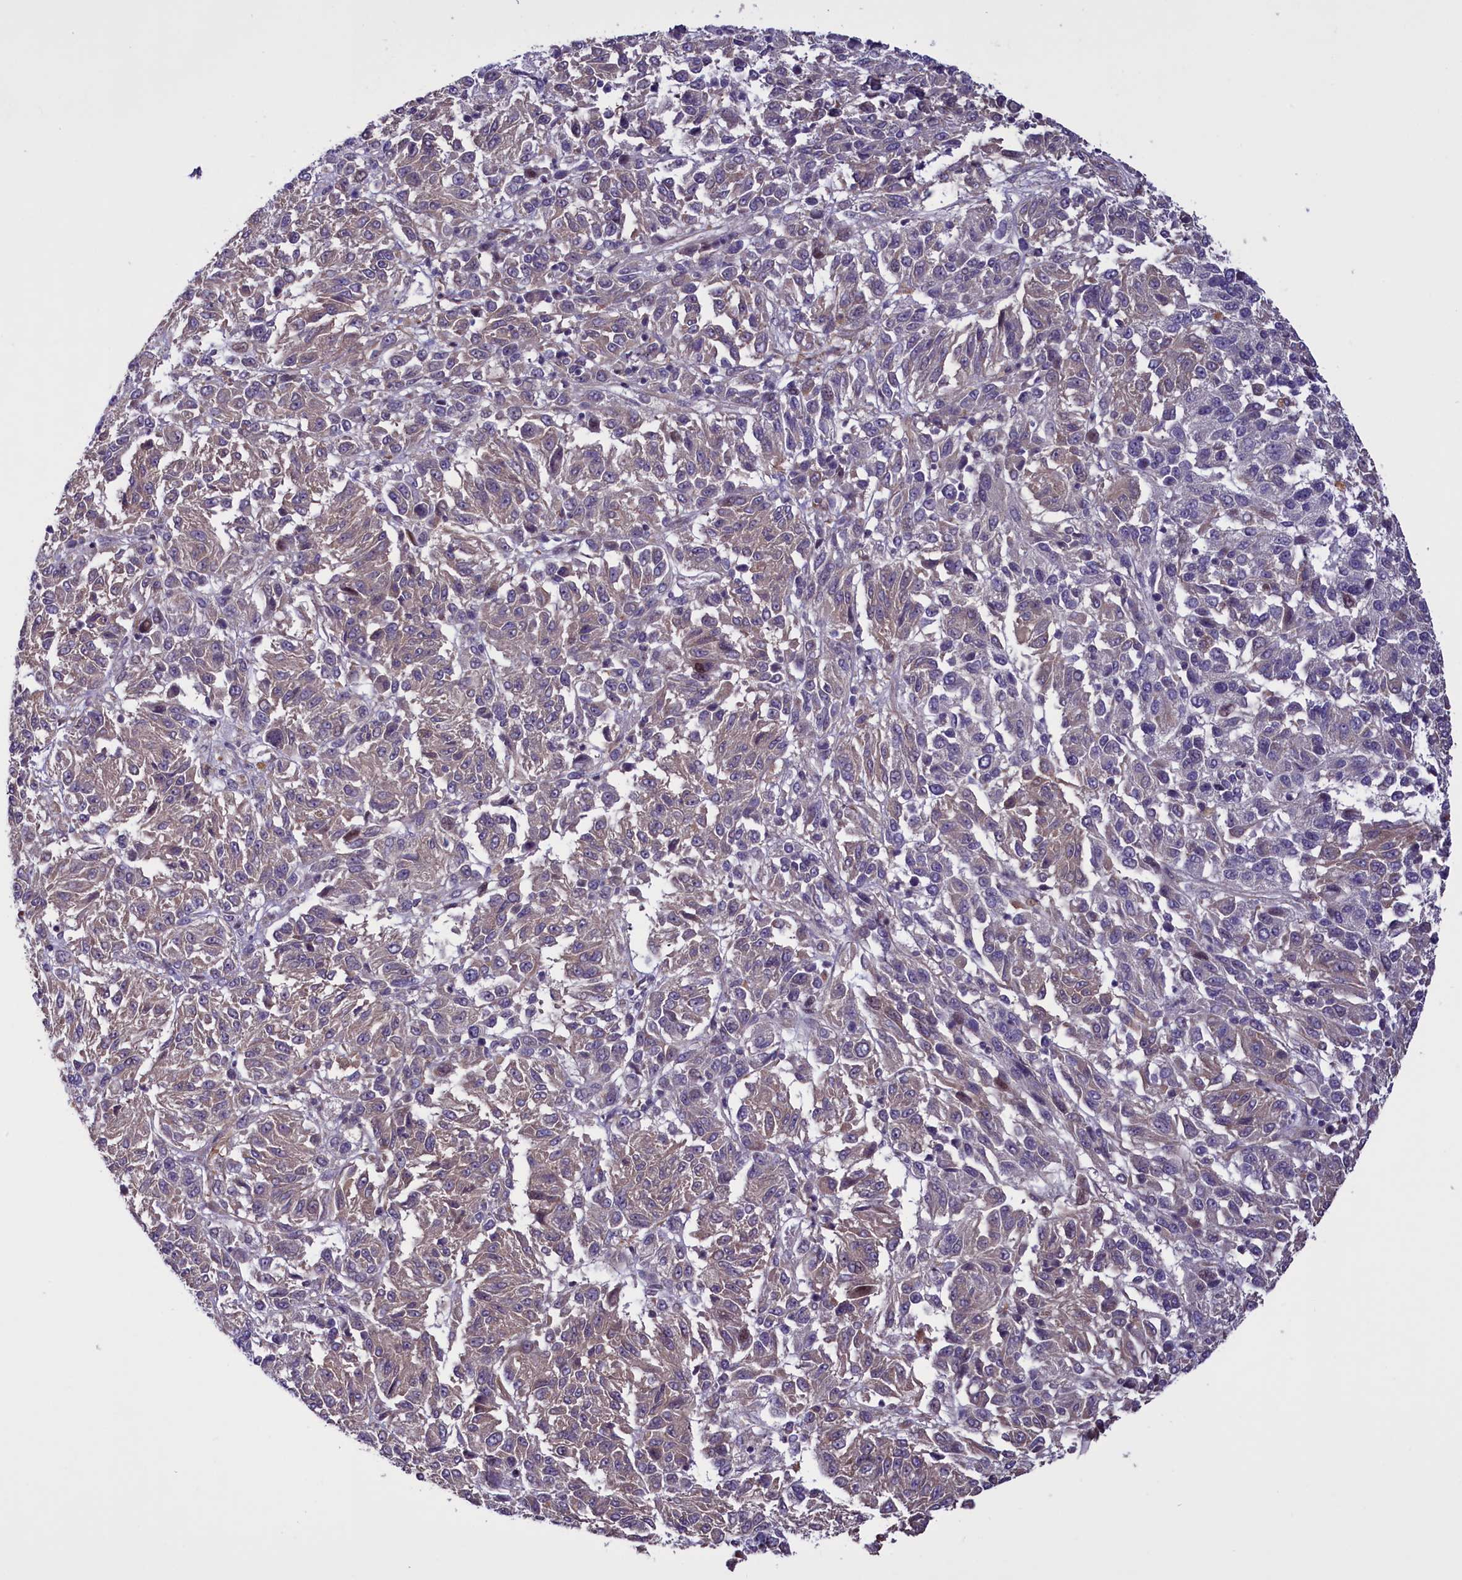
{"staining": {"intensity": "weak", "quantity": "25%-75%", "location": "cytoplasmic/membranous"}, "tissue": "melanoma", "cell_type": "Tumor cells", "image_type": "cancer", "snomed": [{"axis": "morphology", "description": "Malignant melanoma, Metastatic site"}, {"axis": "topography", "description": "Lung"}], "caption": "Immunohistochemistry (IHC) photomicrograph of neoplastic tissue: melanoma stained using IHC exhibits low levels of weak protein expression localized specifically in the cytoplasmic/membranous of tumor cells, appearing as a cytoplasmic/membranous brown color.", "gene": "MAN2C1", "patient": {"sex": "male", "age": 64}}